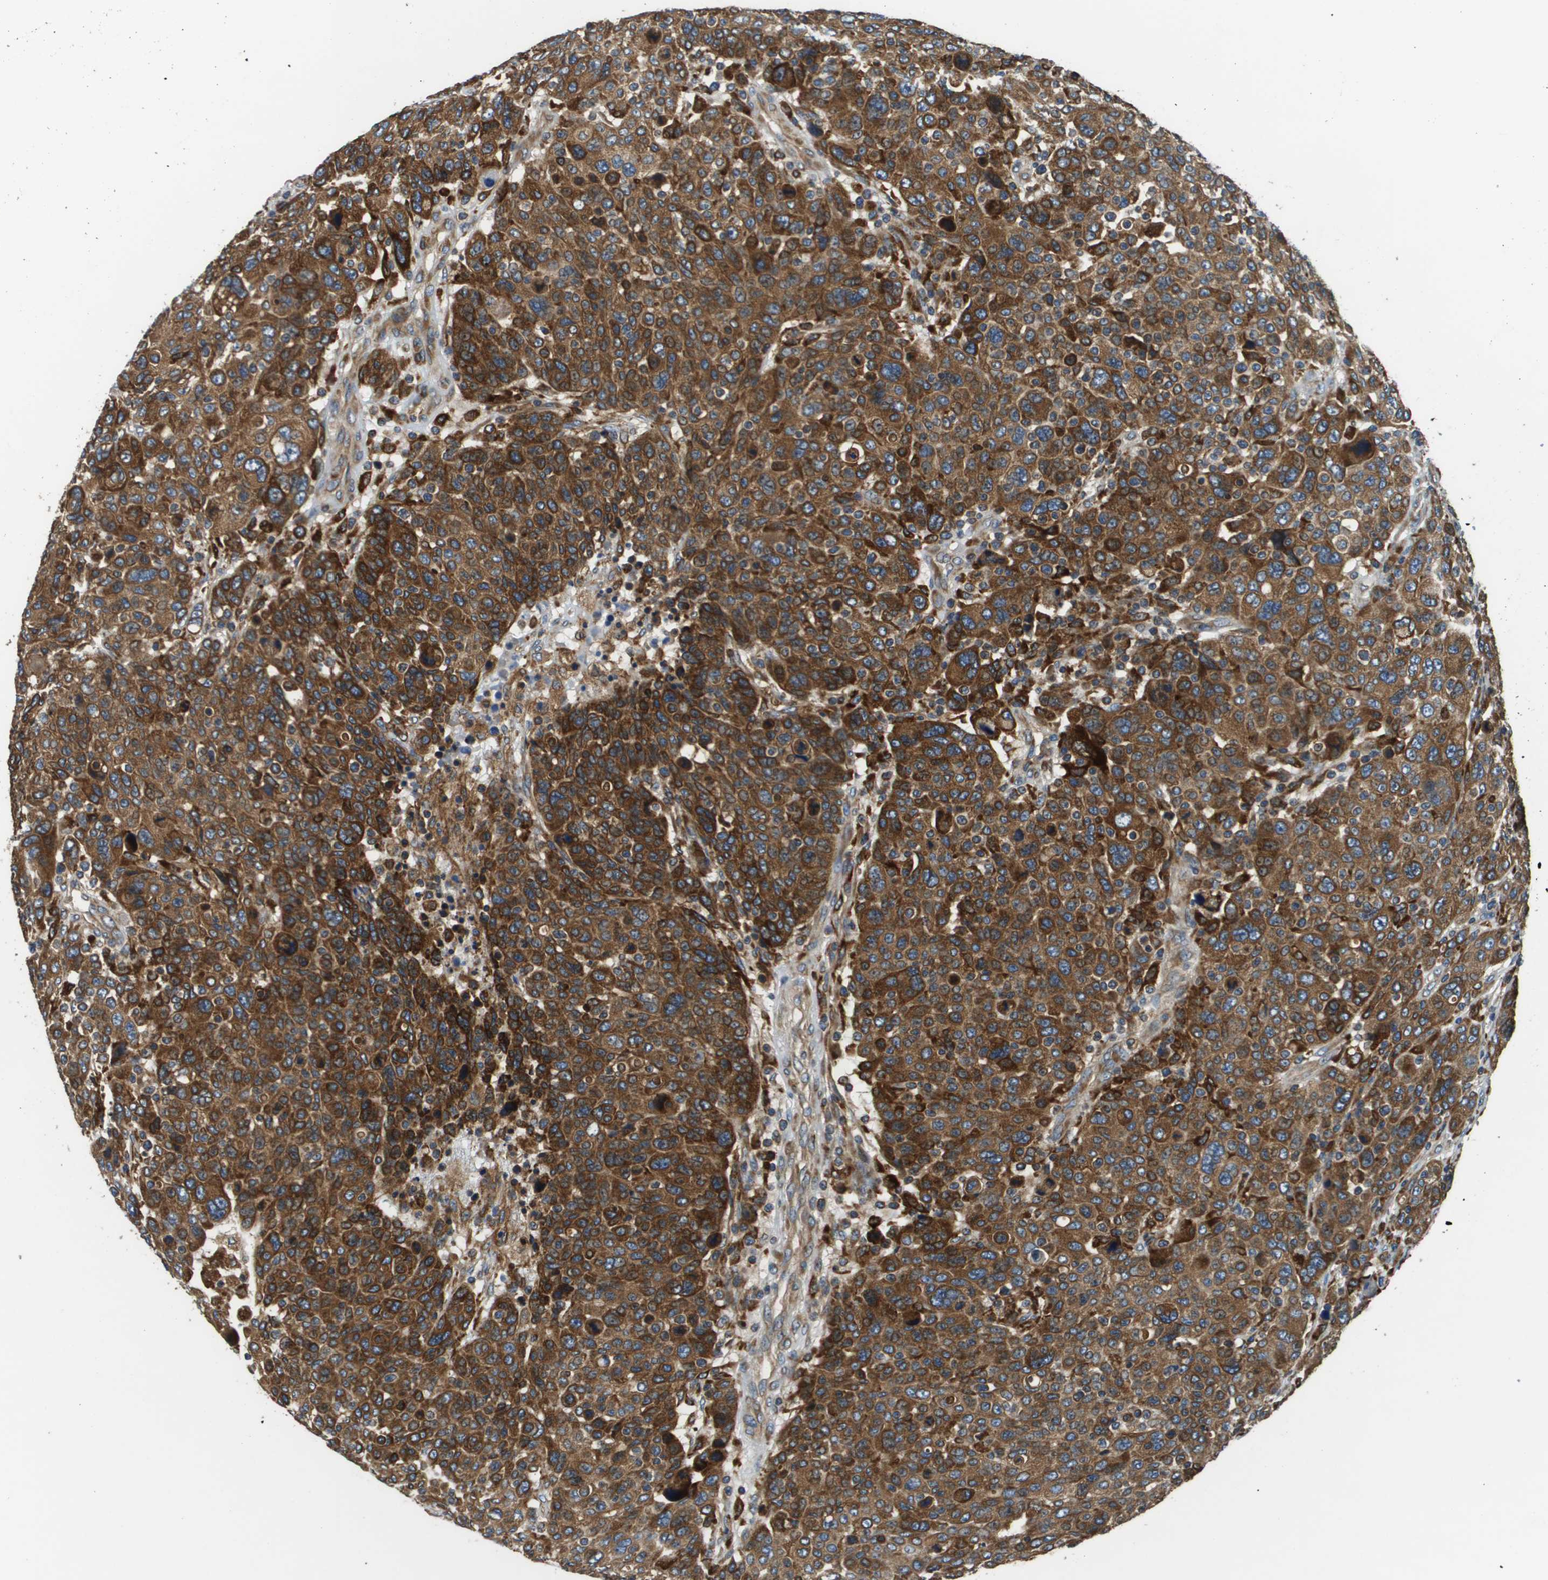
{"staining": {"intensity": "strong", "quantity": ">75%", "location": "cytoplasmic/membranous"}, "tissue": "breast cancer", "cell_type": "Tumor cells", "image_type": "cancer", "snomed": [{"axis": "morphology", "description": "Duct carcinoma"}, {"axis": "topography", "description": "Breast"}], "caption": "Immunohistochemistry (IHC) of breast cancer demonstrates high levels of strong cytoplasmic/membranous positivity in approximately >75% of tumor cells.", "gene": "CNPY3", "patient": {"sex": "female", "age": 37}}